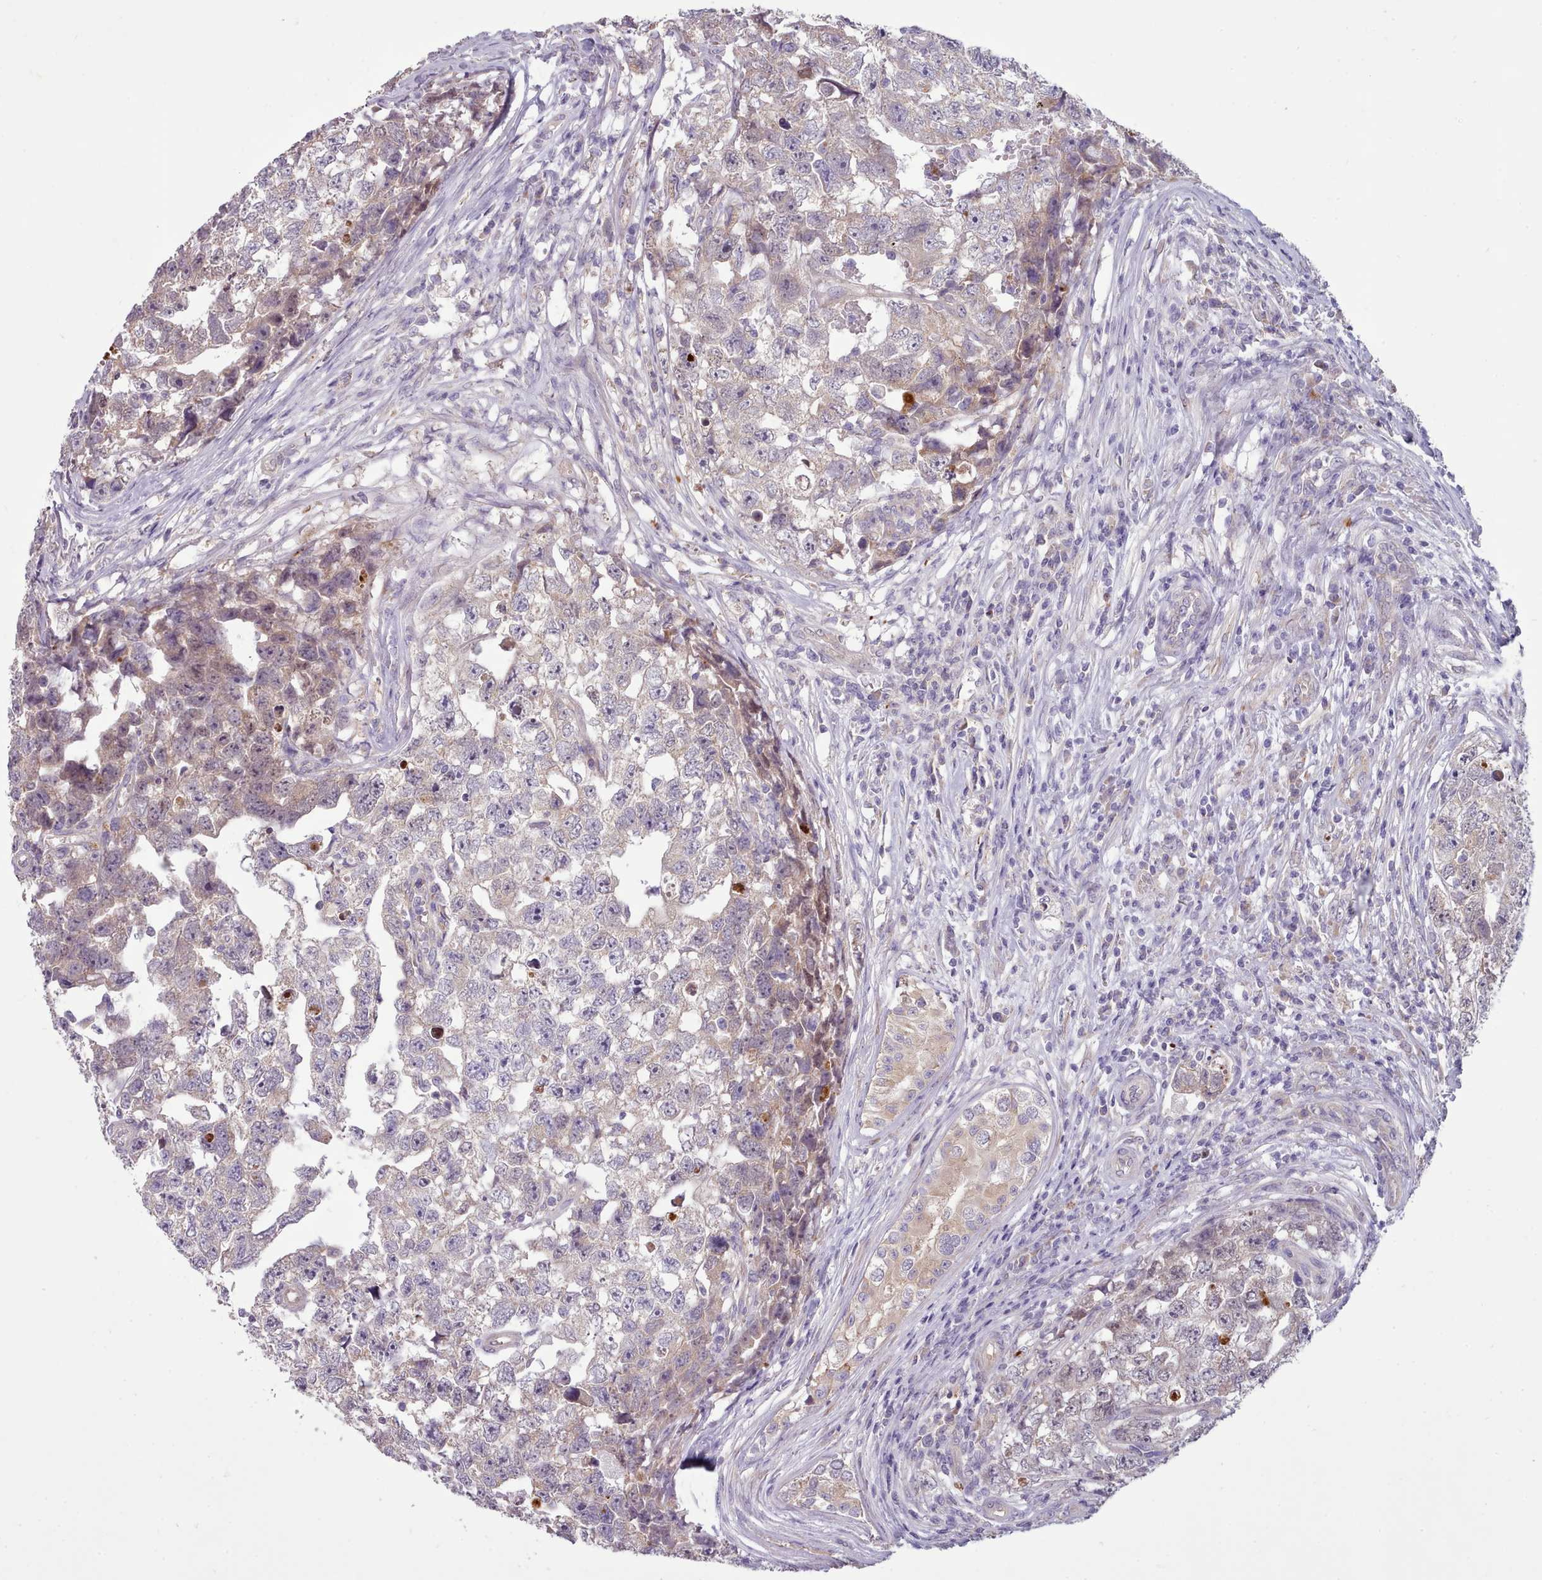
{"staining": {"intensity": "weak", "quantity": "25%-75%", "location": "cytoplasmic/membranous"}, "tissue": "testis cancer", "cell_type": "Tumor cells", "image_type": "cancer", "snomed": [{"axis": "morphology", "description": "Carcinoma, Embryonal, NOS"}, {"axis": "topography", "description": "Testis"}], "caption": "Weak cytoplasmic/membranous protein positivity is appreciated in about 25%-75% of tumor cells in testis cancer (embryonal carcinoma). The protein of interest is shown in brown color, while the nuclei are stained blue.", "gene": "DPF1", "patient": {"sex": "male", "age": 22}}